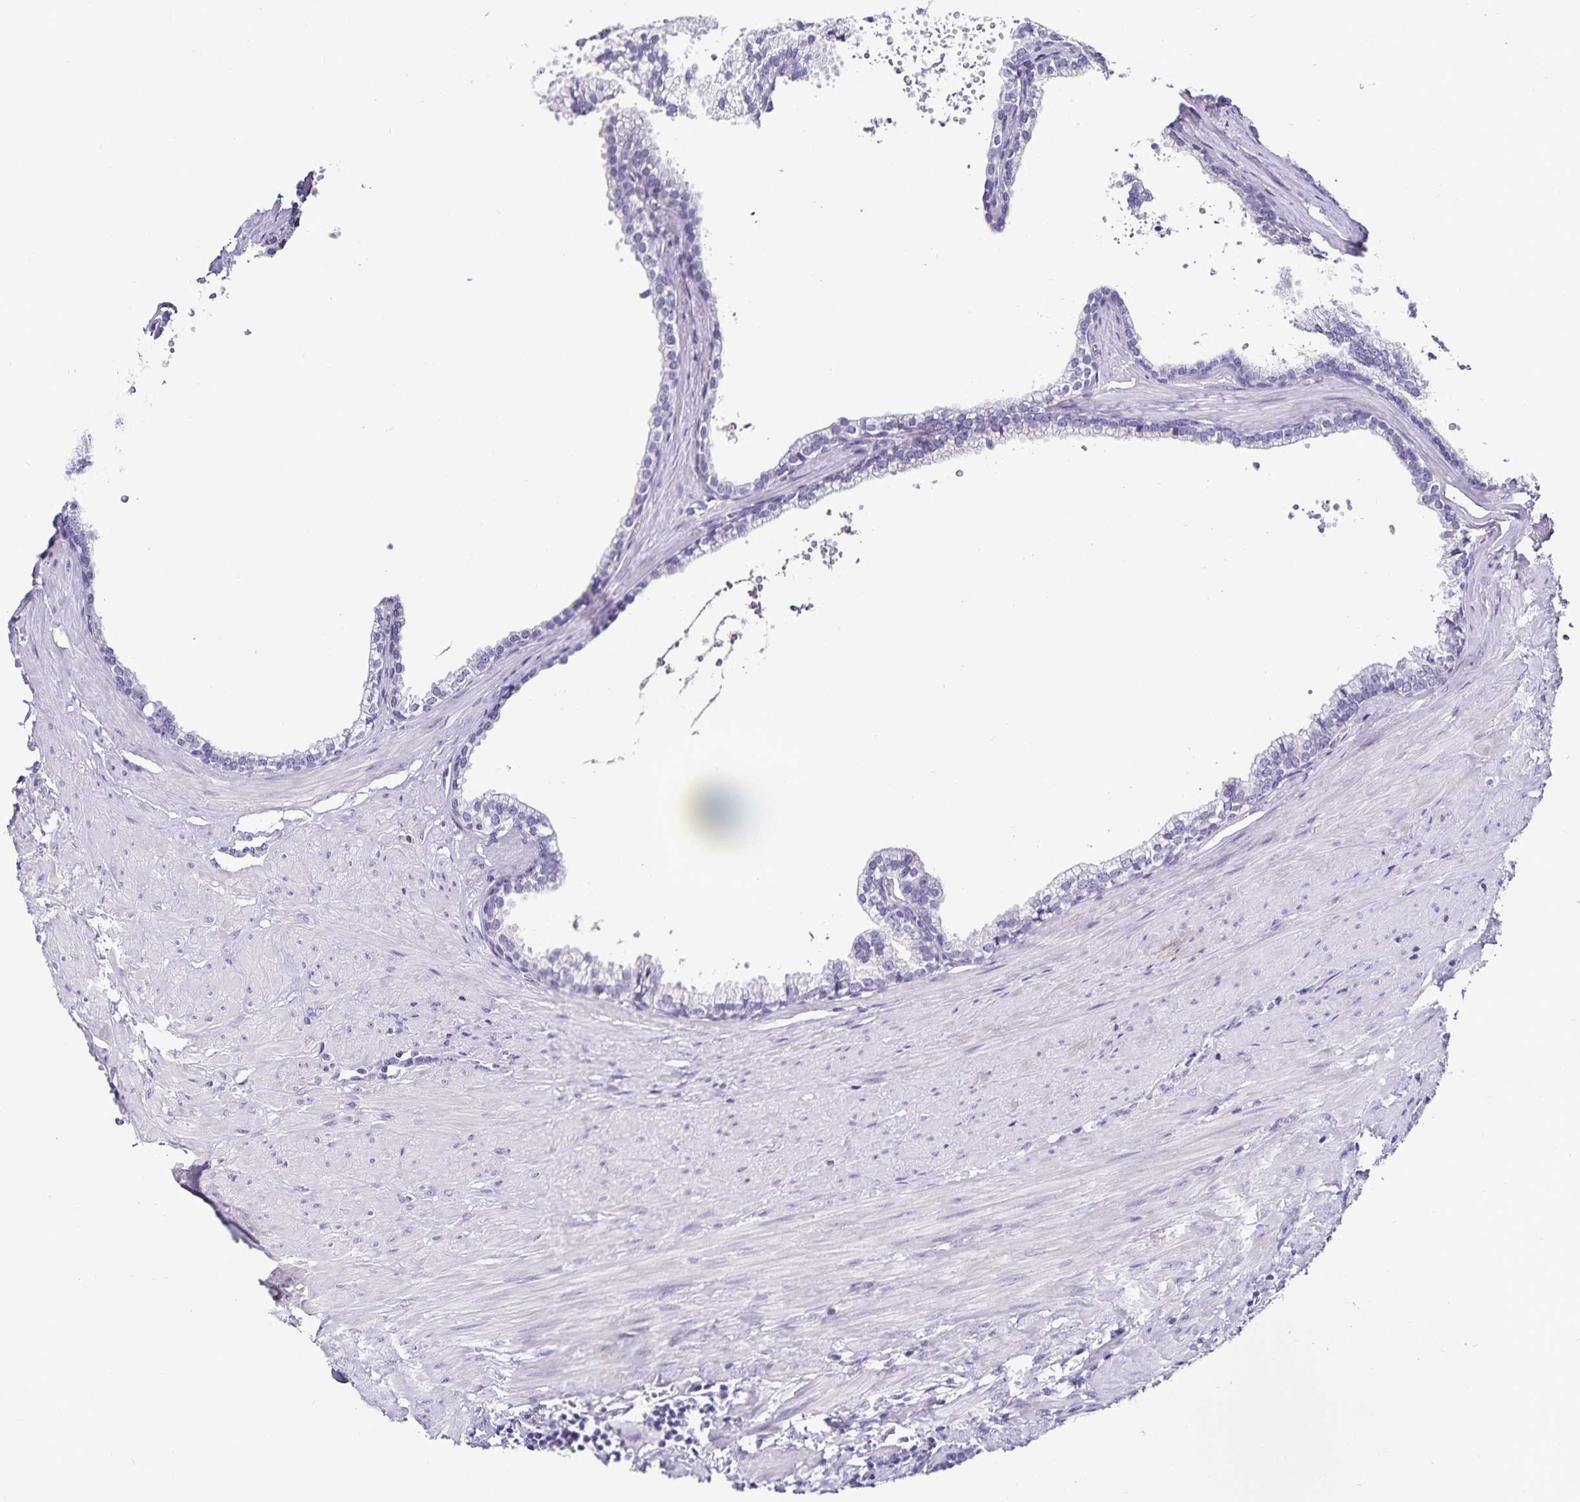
{"staining": {"intensity": "negative", "quantity": "none", "location": "none"}, "tissue": "prostate", "cell_type": "Glandular cells", "image_type": "normal", "snomed": [{"axis": "morphology", "description": "Normal tissue, NOS"}, {"axis": "topography", "description": "Prostate"}, {"axis": "topography", "description": "Peripheral nerve tissue"}], "caption": "Glandular cells show no significant positivity in unremarkable prostate.", "gene": "TTR", "patient": {"sex": "male", "age": 55}}